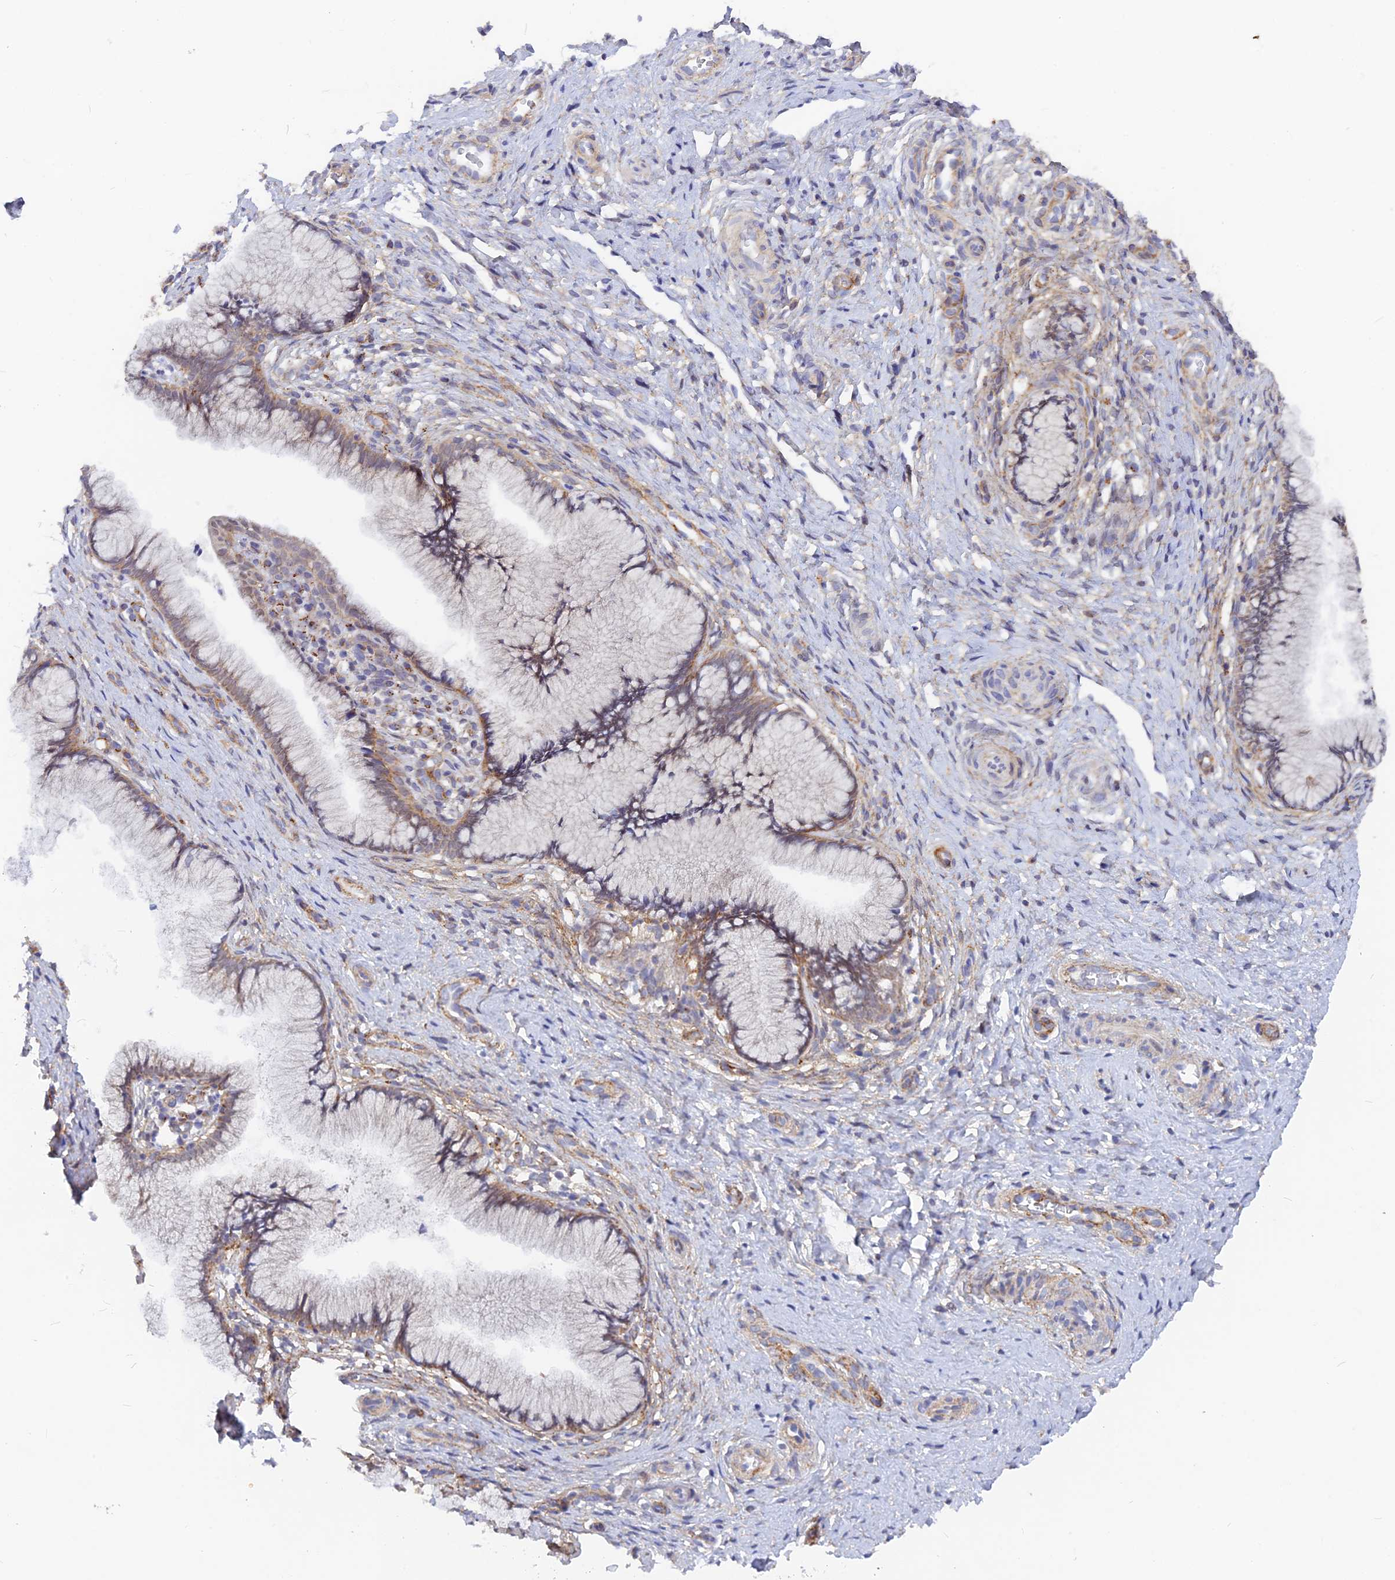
{"staining": {"intensity": "moderate", "quantity": "<25%", "location": "nuclear"}, "tissue": "cervix", "cell_type": "Glandular cells", "image_type": "normal", "snomed": [{"axis": "morphology", "description": "Normal tissue, NOS"}, {"axis": "topography", "description": "Cervix"}], "caption": "IHC staining of unremarkable cervix, which demonstrates low levels of moderate nuclear staining in approximately <25% of glandular cells indicating moderate nuclear protein staining. The staining was performed using DAB (3,3'-diaminobenzidine) (brown) for protein detection and nuclei were counterstained in hematoxylin (blue).", "gene": "VSTM2L", "patient": {"sex": "female", "age": 36}}